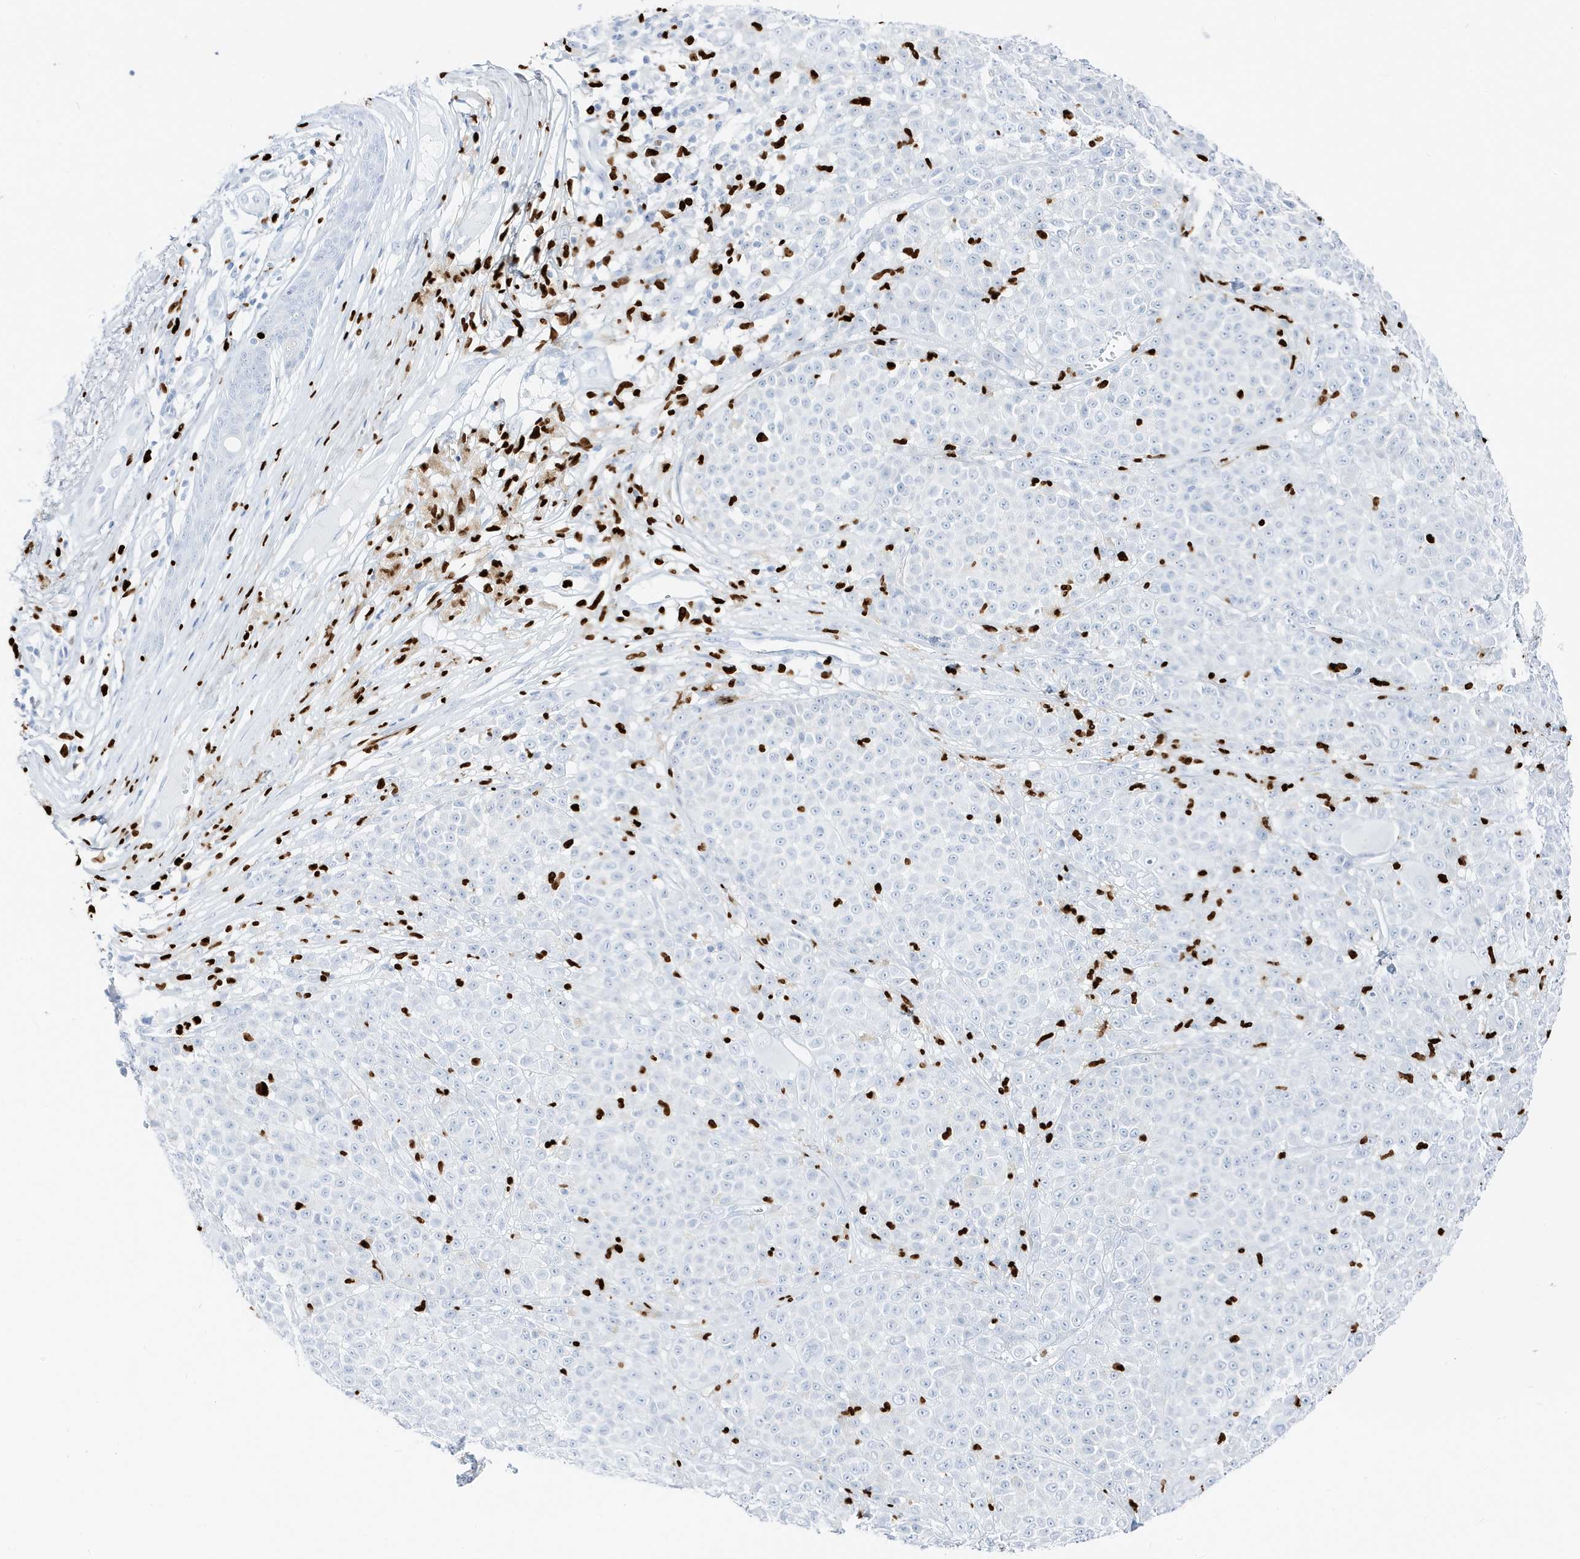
{"staining": {"intensity": "negative", "quantity": "none", "location": "none"}, "tissue": "melanoma", "cell_type": "Tumor cells", "image_type": "cancer", "snomed": [{"axis": "morphology", "description": "Malignant melanoma, NOS"}, {"axis": "topography", "description": "Skin"}], "caption": "A micrograph of human malignant melanoma is negative for staining in tumor cells. (IHC, brightfield microscopy, high magnification).", "gene": "MNDA", "patient": {"sex": "female", "age": 94}}